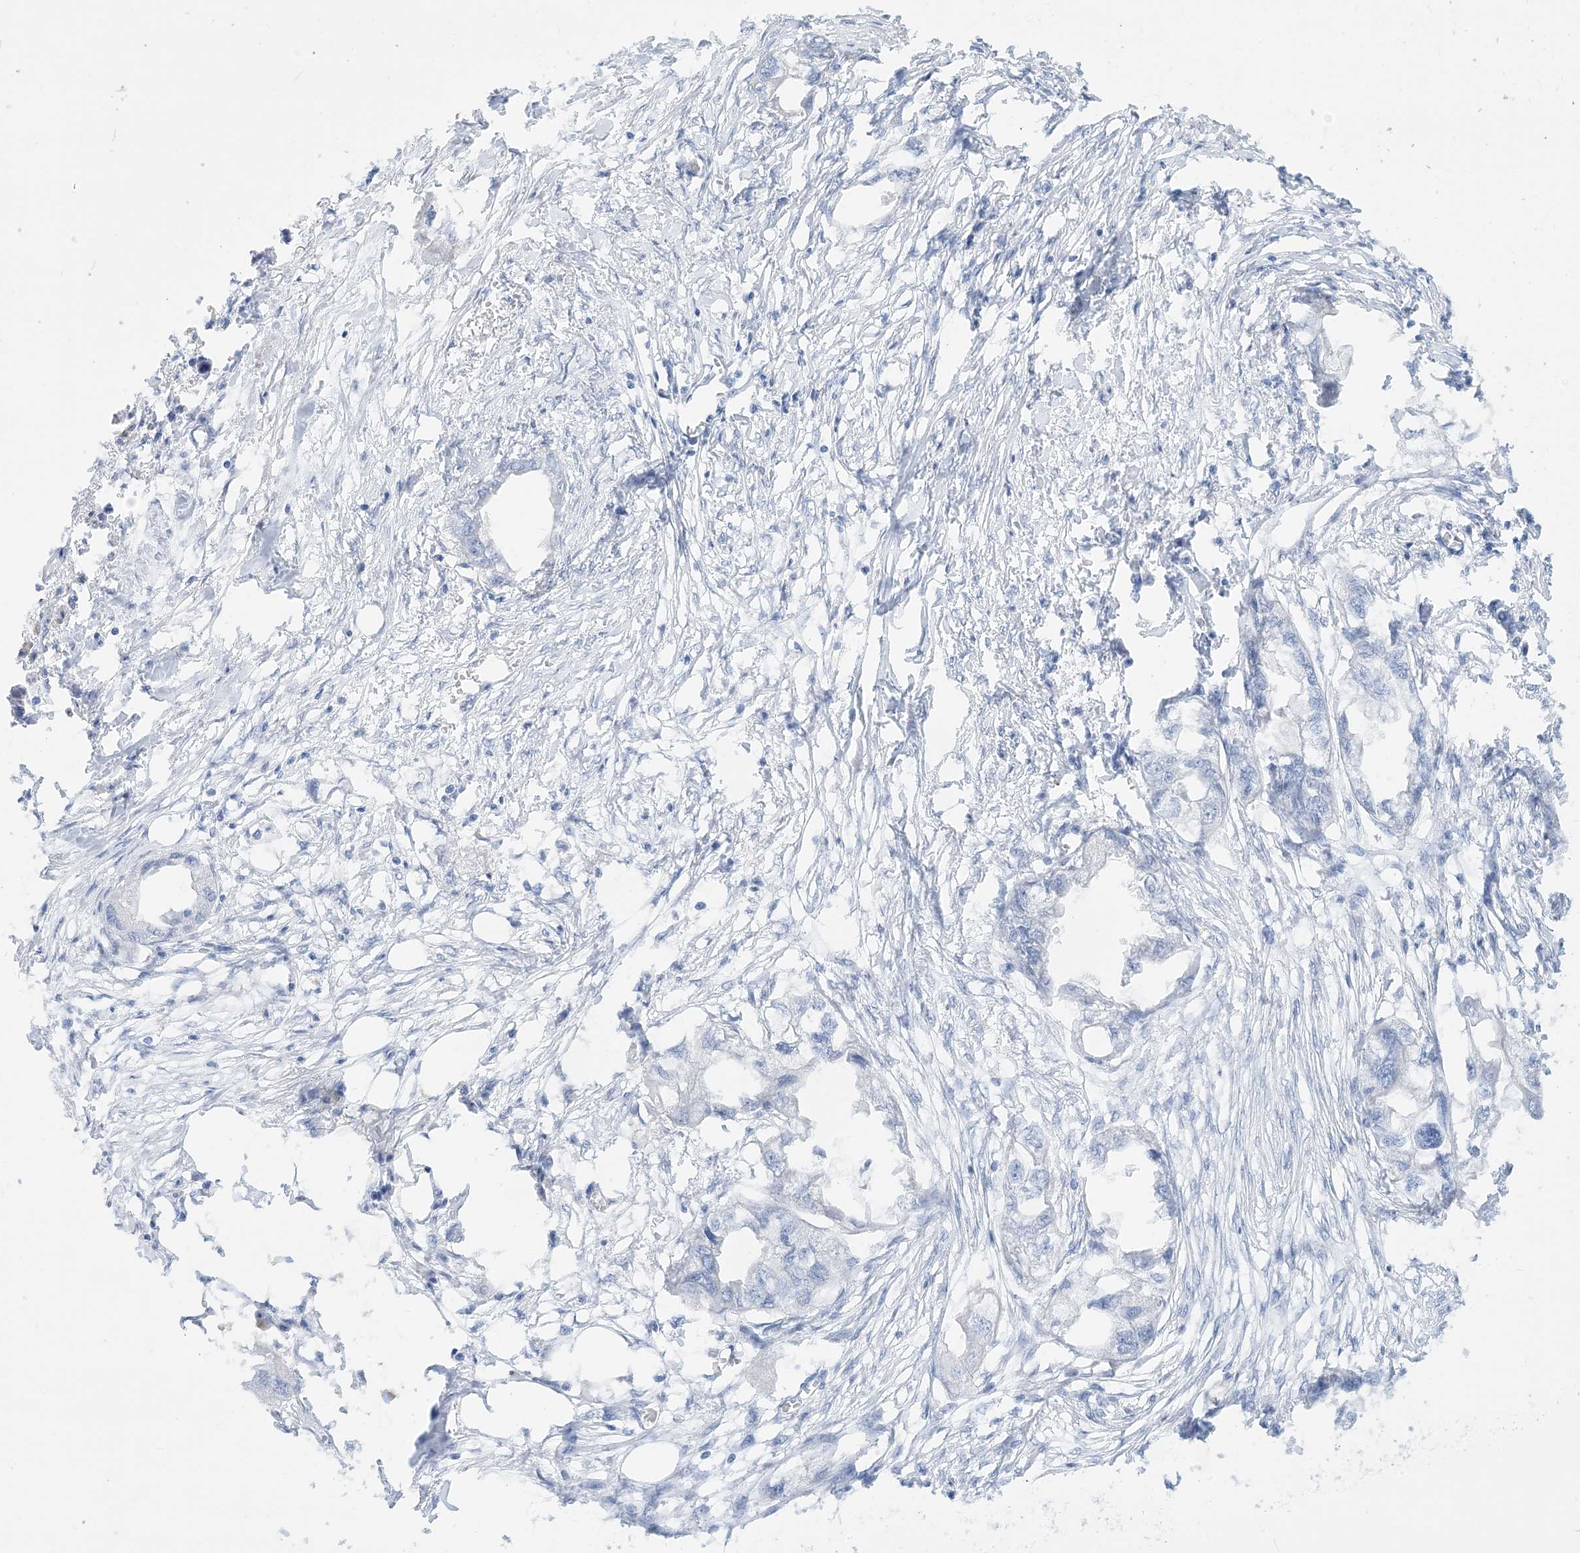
{"staining": {"intensity": "negative", "quantity": "none", "location": "none"}, "tissue": "endometrial cancer", "cell_type": "Tumor cells", "image_type": "cancer", "snomed": [{"axis": "morphology", "description": "Adenocarcinoma, NOS"}, {"axis": "morphology", "description": "Adenocarcinoma, metastatic, NOS"}, {"axis": "topography", "description": "Adipose tissue"}, {"axis": "topography", "description": "Endometrium"}], "caption": "This is an immunohistochemistry (IHC) histopathology image of metastatic adenocarcinoma (endometrial). There is no staining in tumor cells.", "gene": "MARS2", "patient": {"sex": "female", "age": 67}}